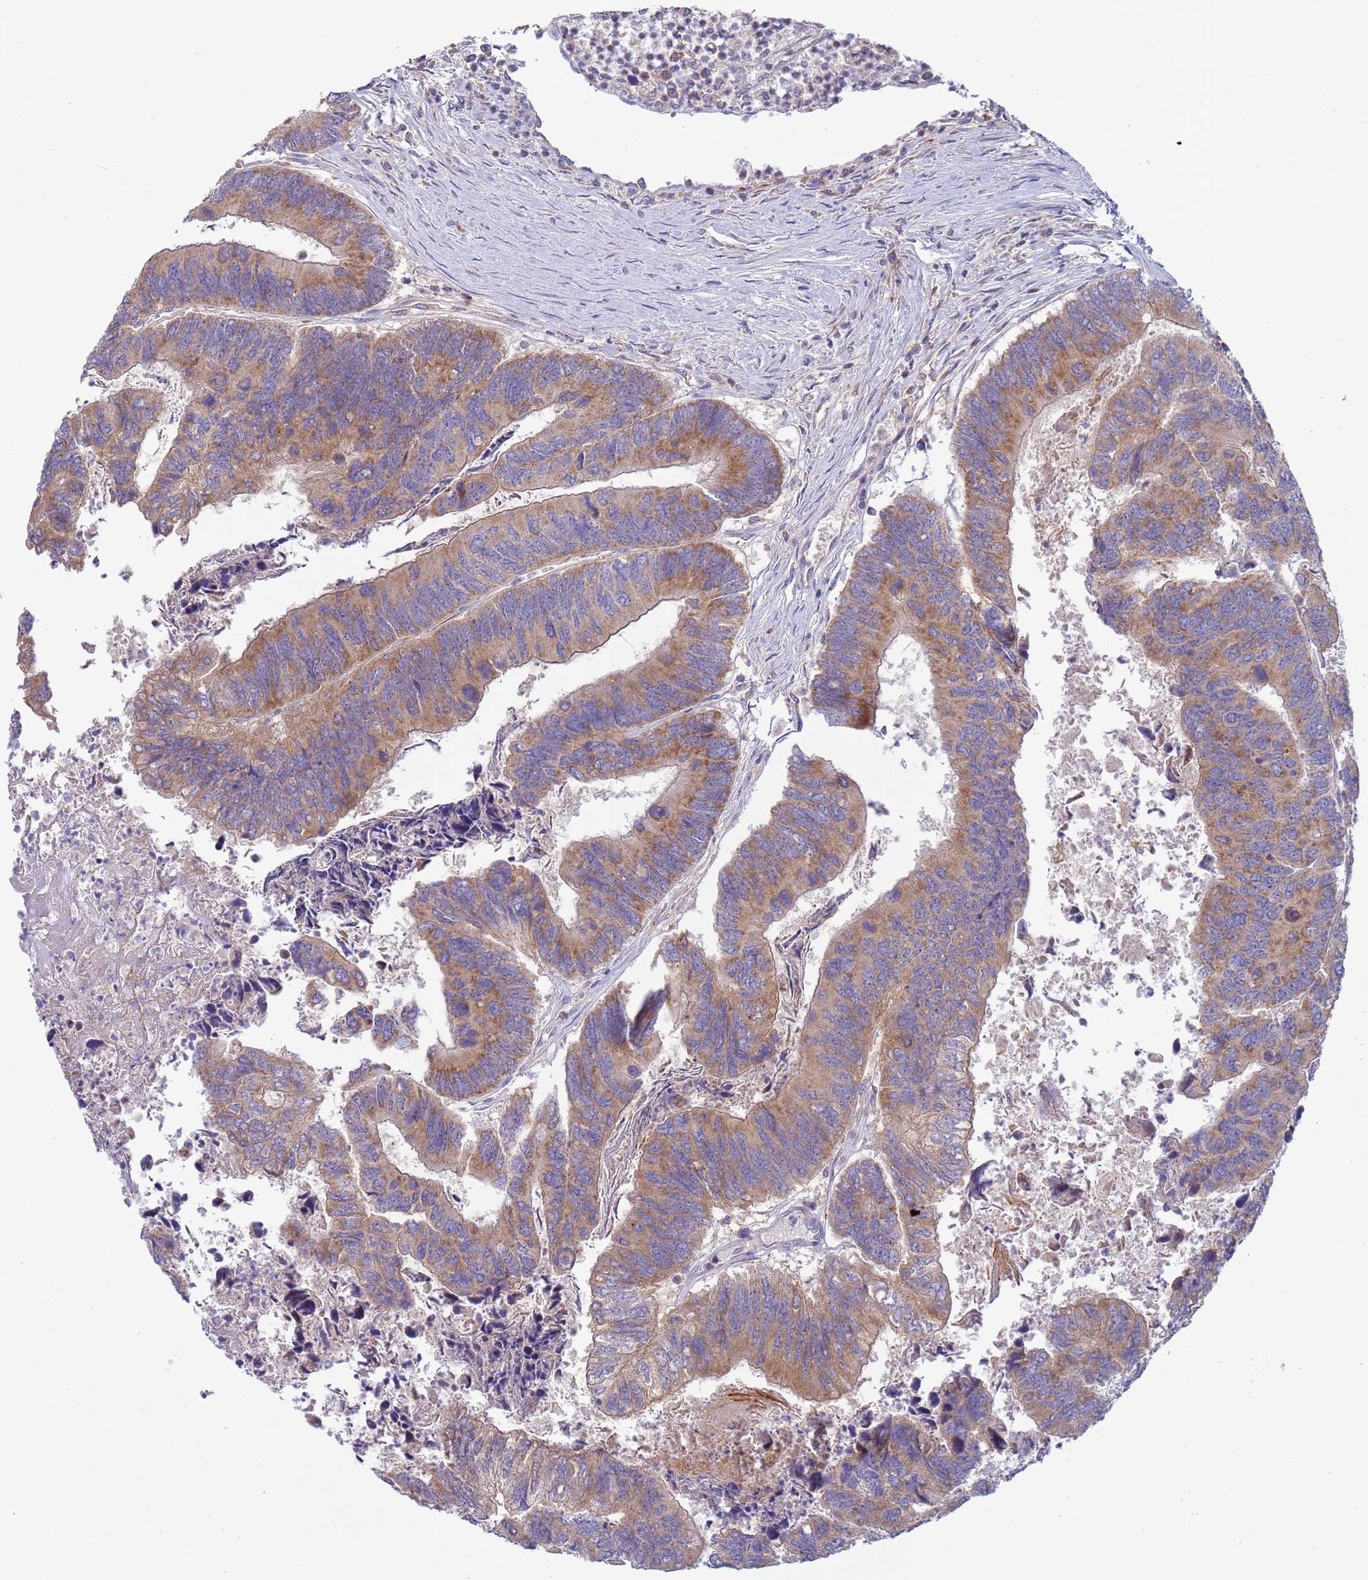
{"staining": {"intensity": "moderate", "quantity": ">75%", "location": "cytoplasmic/membranous"}, "tissue": "colorectal cancer", "cell_type": "Tumor cells", "image_type": "cancer", "snomed": [{"axis": "morphology", "description": "Adenocarcinoma, NOS"}, {"axis": "topography", "description": "Colon"}], "caption": "Colorectal cancer (adenocarcinoma) stained for a protein (brown) demonstrates moderate cytoplasmic/membranous positive staining in about >75% of tumor cells.", "gene": "UQCRQ", "patient": {"sex": "female", "age": 67}}